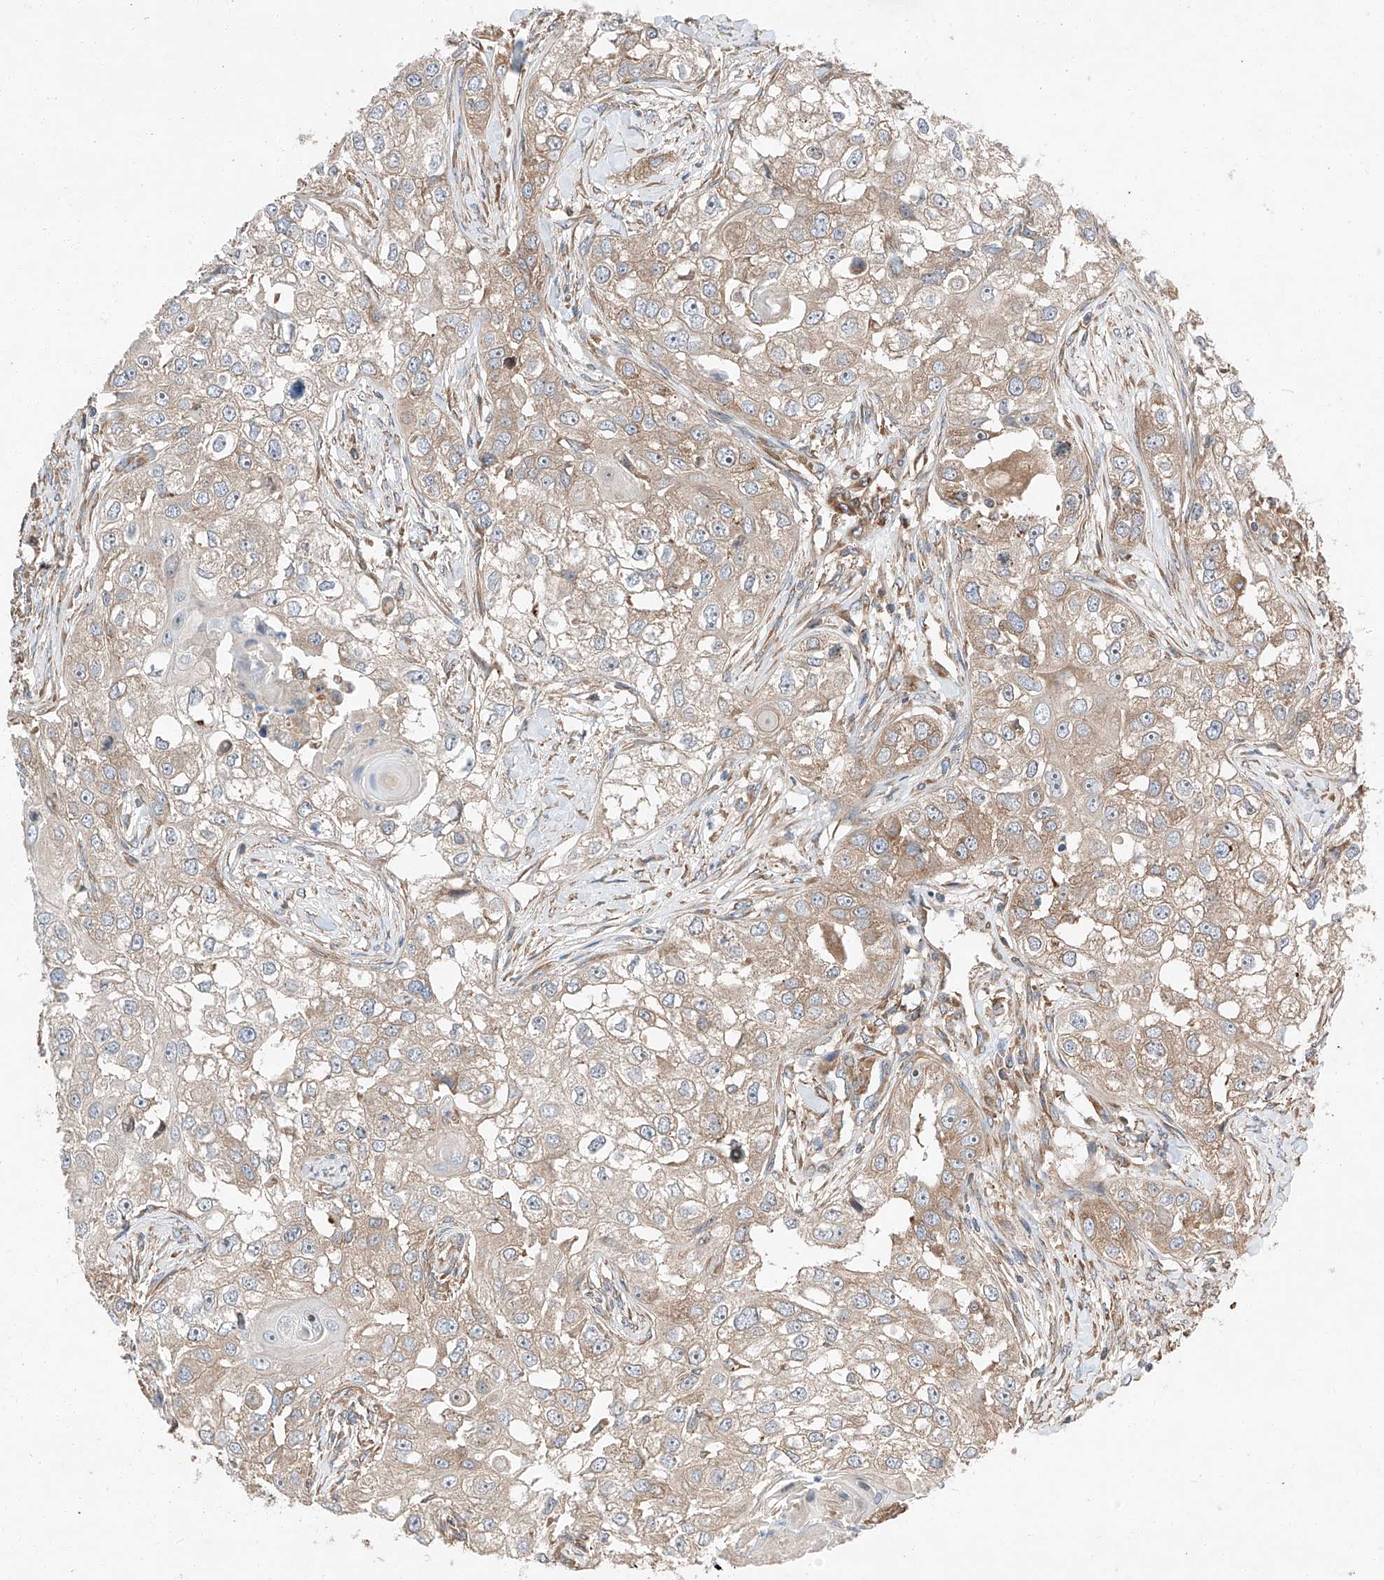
{"staining": {"intensity": "weak", "quantity": ">75%", "location": "cytoplasmic/membranous"}, "tissue": "head and neck cancer", "cell_type": "Tumor cells", "image_type": "cancer", "snomed": [{"axis": "morphology", "description": "Normal tissue, NOS"}, {"axis": "morphology", "description": "Squamous cell carcinoma, NOS"}, {"axis": "topography", "description": "Skeletal muscle"}, {"axis": "topography", "description": "Head-Neck"}], "caption": "Head and neck cancer tissue reveals weak cytoplasmic/membranous expression in approximately >75% of tumor cells, visualized by immunohistochemistry.", "gene": "ZC3H15", "patient": {"sex": "male", "age": 51}}